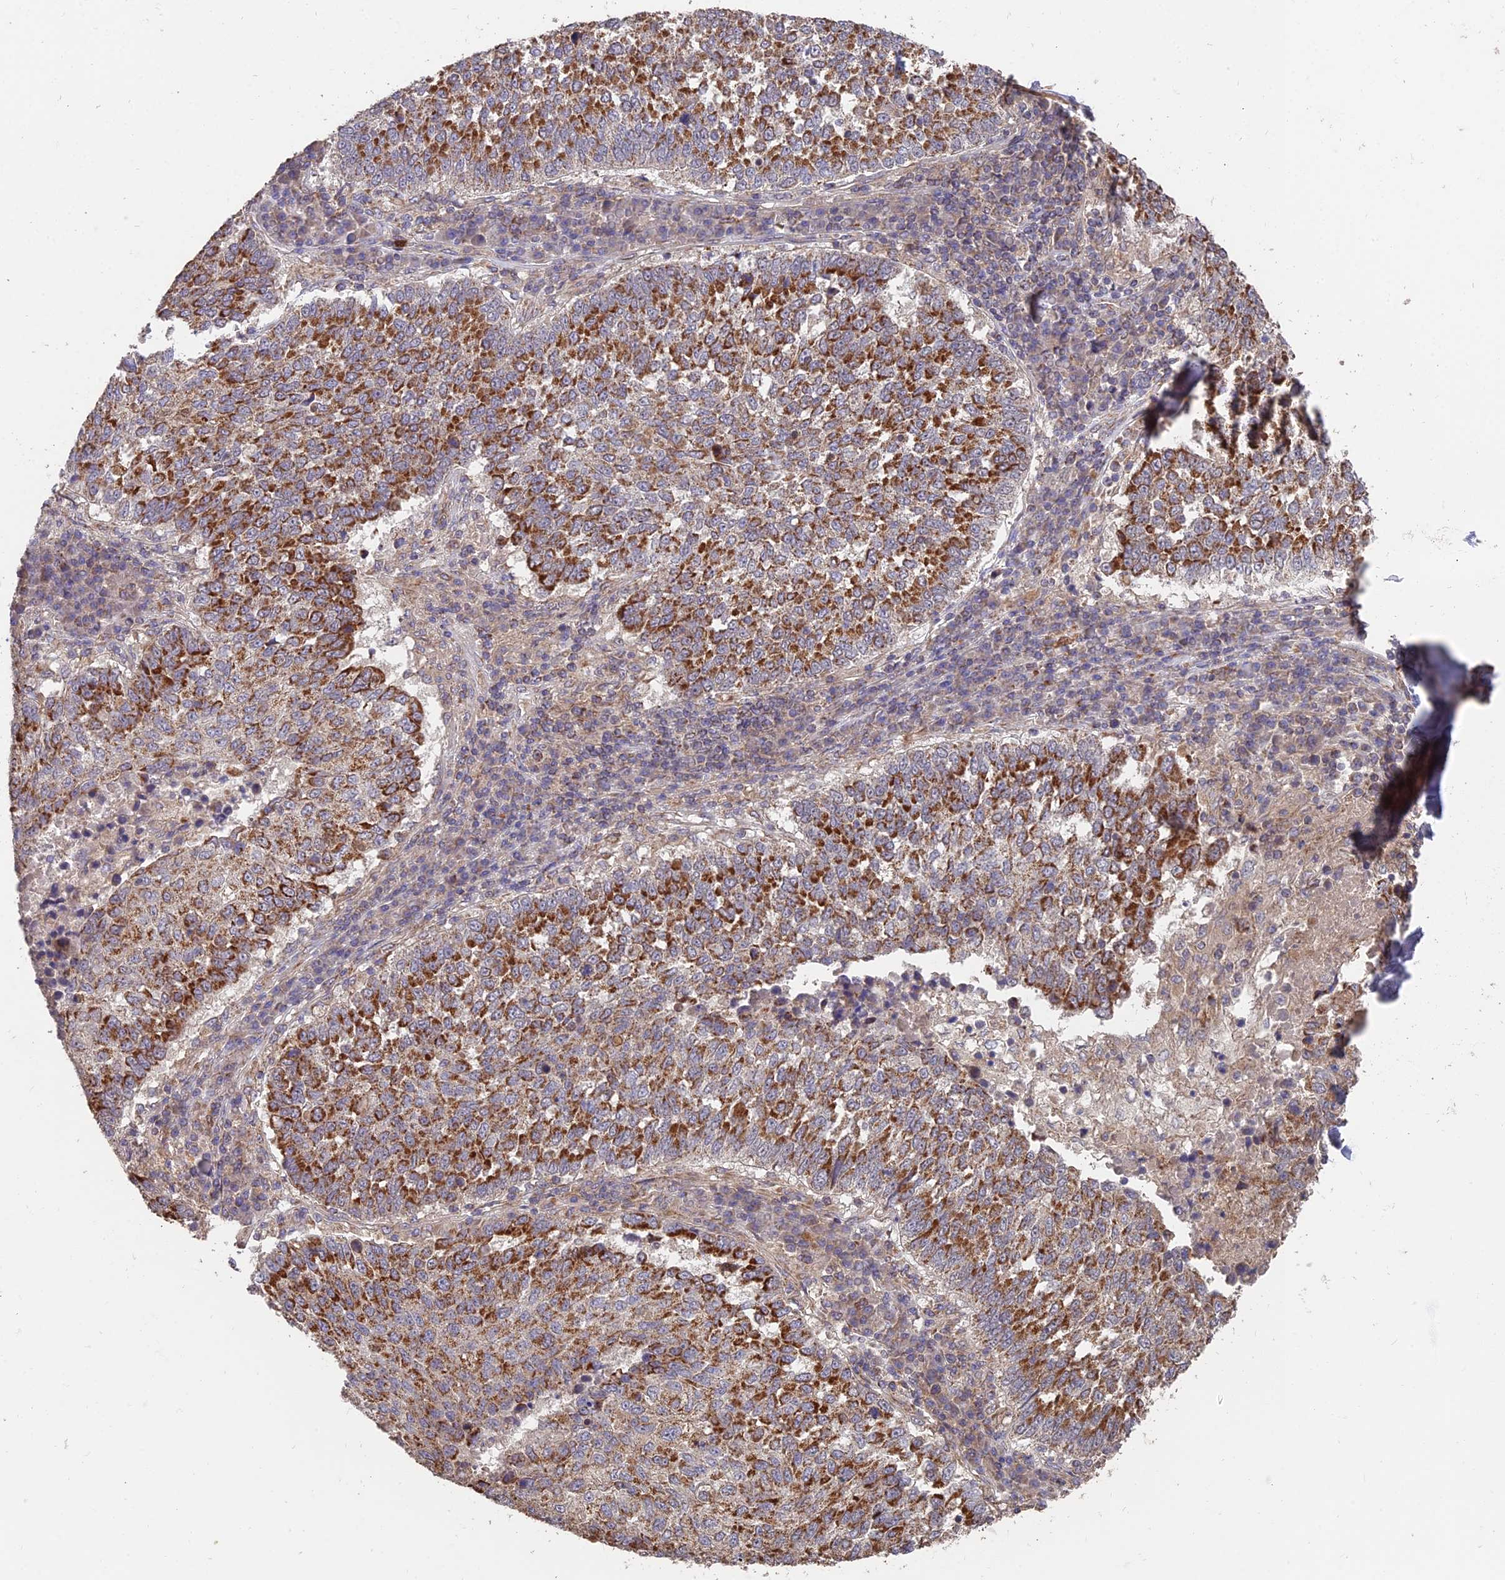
{"staining": {"intensity": "strong", "quantity": "25%-75%", "location": "cytoplasmic/membranous"}, "tissue": "lung cancer", "cell_type": "Tumor cells", "image_type": "cancer", "snomed": [{"axis": "morphology", "description": "Squamous cell carcinoma, NOS"}, {"axis": "topography", "description": "Lung"}], "caption": "IHC (DAB (3,3'-diaminobenzidine)) staining of human squamous cell carcinoma (lung) reveals strong cytoplasmic/membranous protein staining in approximately 25%-75% of tumor cells.", "gene": "IFT22", "patient": {"sex": "male", "age": 73}}